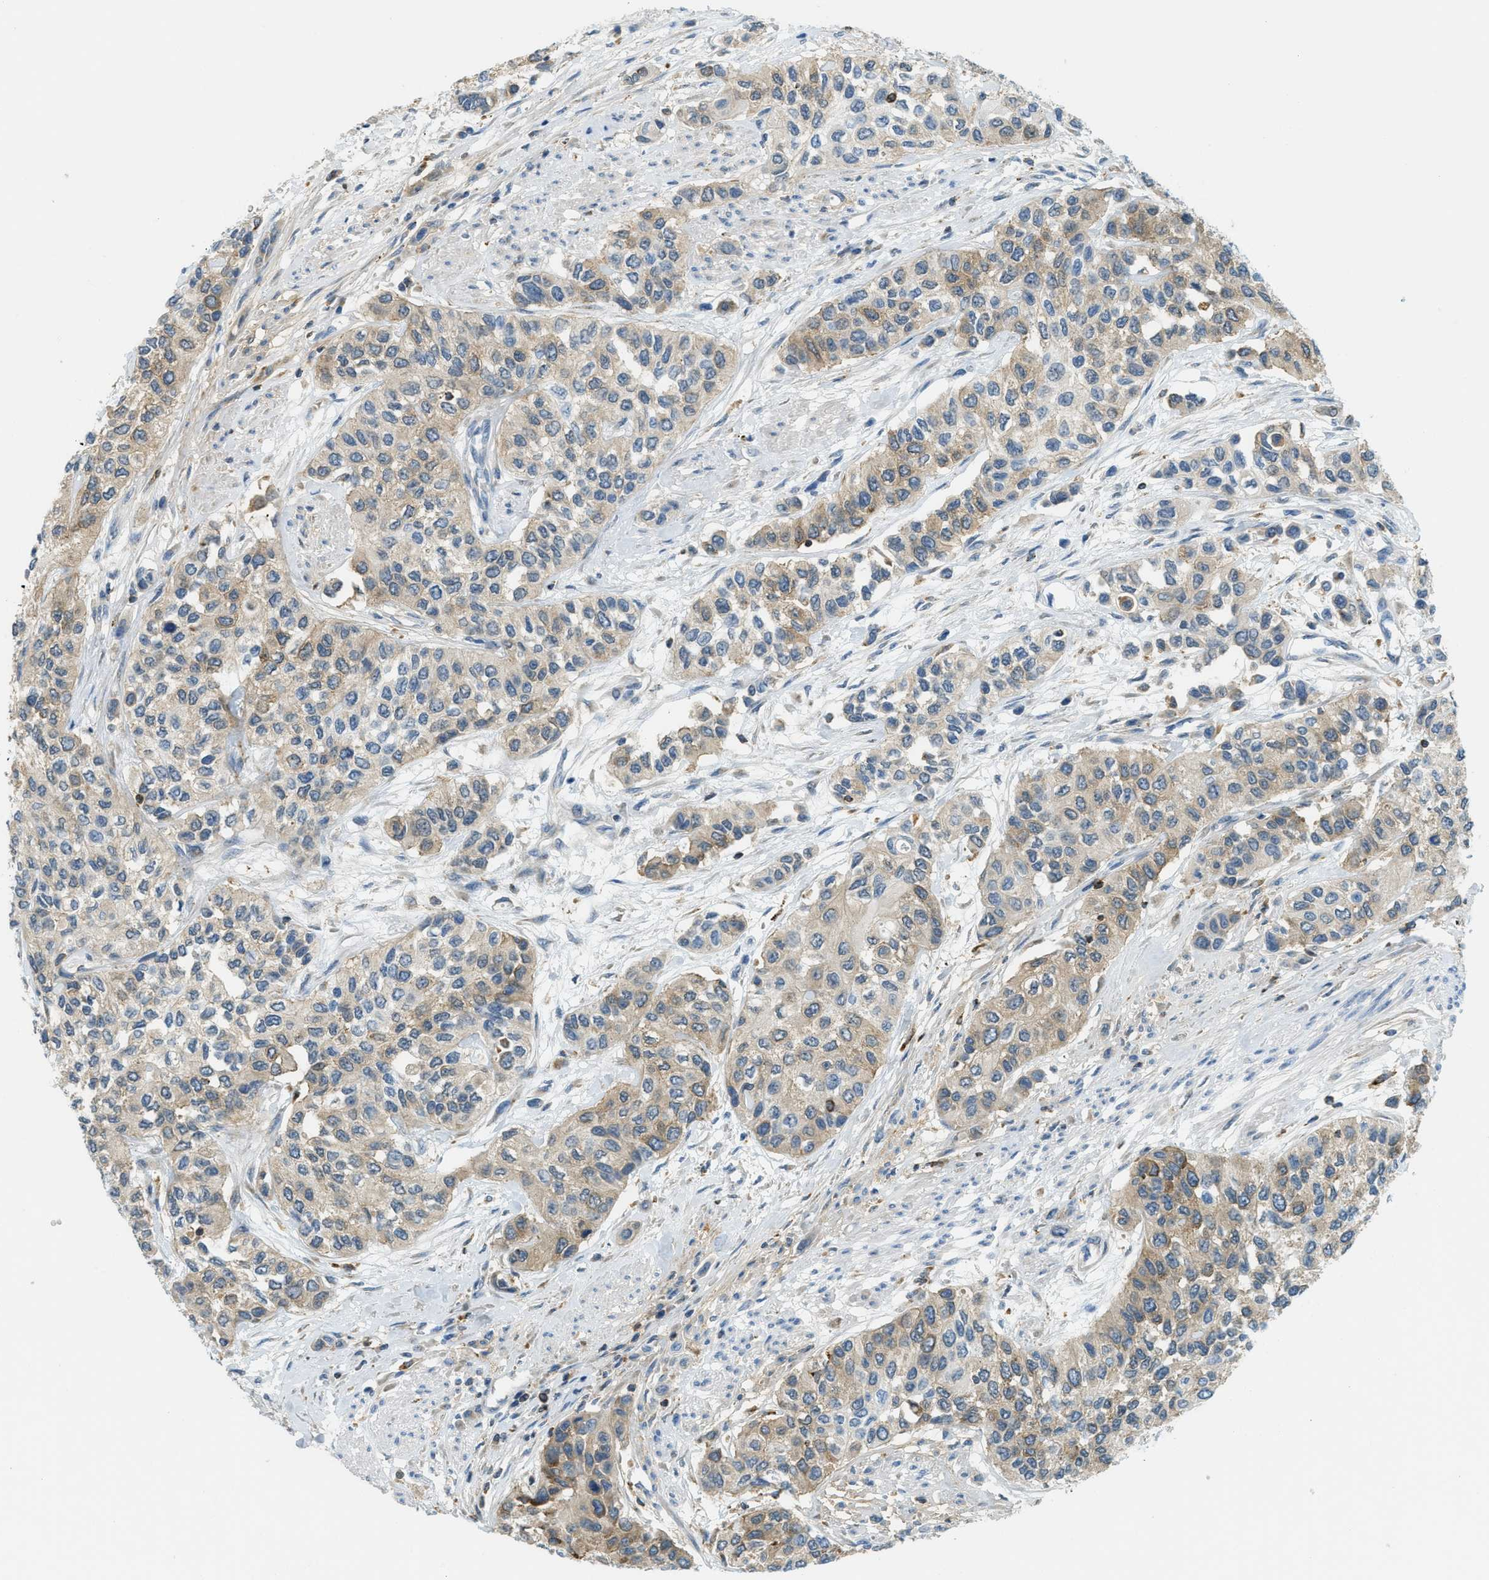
{"staining": {"intensity": "weak", "quantity": "25%-75%", "location": "cytoplasmic/membranous"}, "tissue": "urothelial cancer", "cell_type": "Tumor cells", "image_type": "cancer", "snomed": [{"axis": "morphology", "description": "Urothelial carcinoma, High grade"}, {"axis": "topography", "description": "Urinary bladder"}], "caption": "Immunohistochemistry image of urothelial cancer stained for a protein (brown), which reveals low levels of weak cytoplasmic/membranous staining in about 25%-75% of tumor cells.", "gene": "PLBD2", "patient": {"sex": "female", "age": 56}}